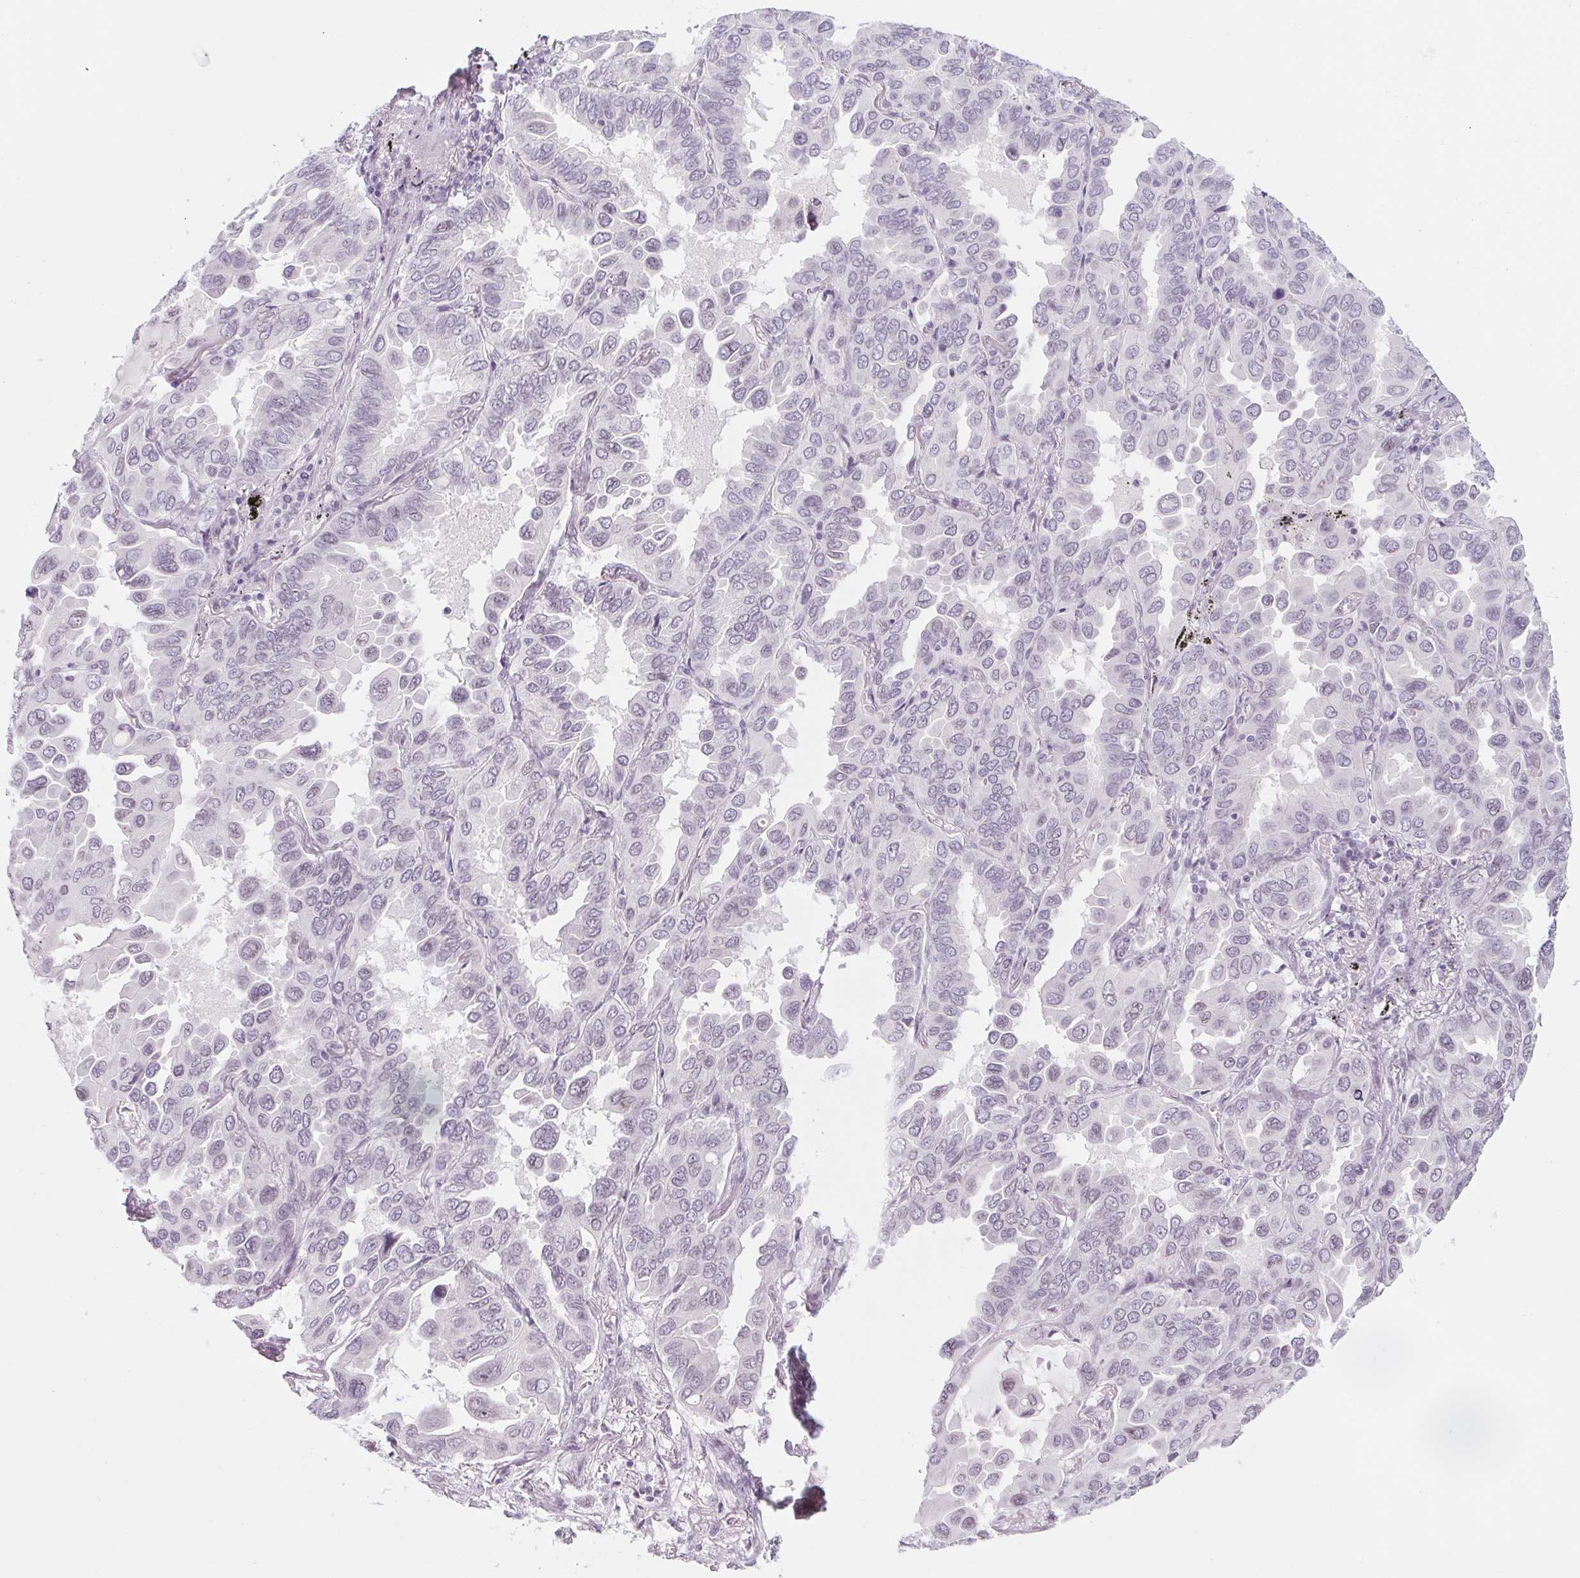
{"staining": {"intensity": "negative", "quantity": "none", "location": "none"}, "tissue": "lung cancer", "cell_type": "Tumor cells", "image_type": "cancer", "snomed": [{"axis": "morphology", "description": "Adenocarcinoma, NOS"}, {"axis": "topography", "description": "Lung"}], "caption": "Photomicrograph shows no protein positivity in tumor cells of lung cancer (adenocarcinoma) tissue.", "gene": "KCNQ2", "patient": {"sex": "male", "age": 64}}